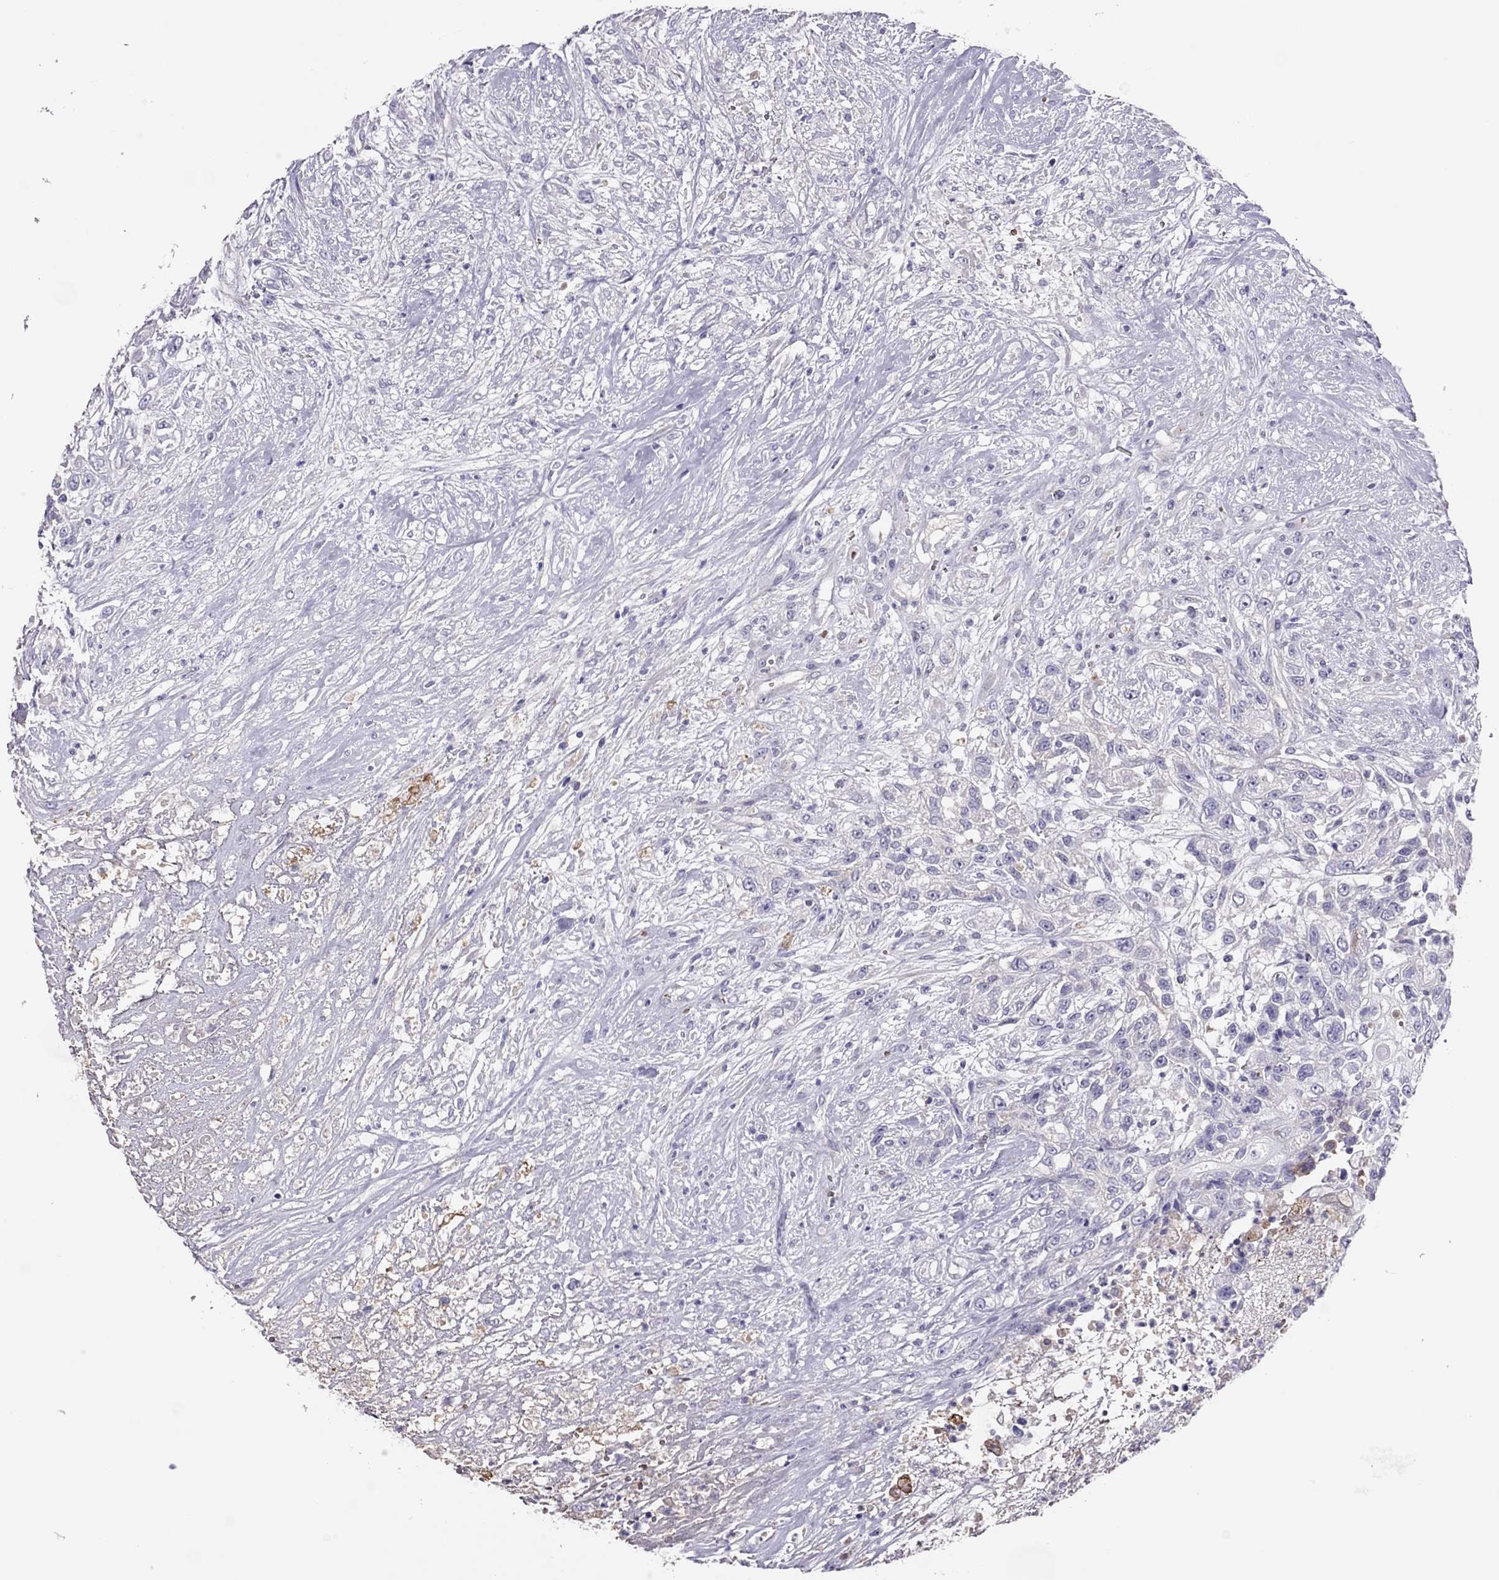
{"staining": {"intensity": "negative", "quantity": "none", "location": "none"}, "tissue": "urothelial cancer", "cell_type": "Tumor cells", "image_type": "cancer", "snomed": [{"axis": "morphology", "description": "Urothelial carcinoma, High grade"}, {"axis": "topography", "description": "Urinary bladder"}], "caption": "This is a photomicrograph of IHC staining of high-grade urothelial carcinoma, which shows no staining in tumor cells.", "gene": "RHD", "patient": {"sex": "female", "age": 56}}